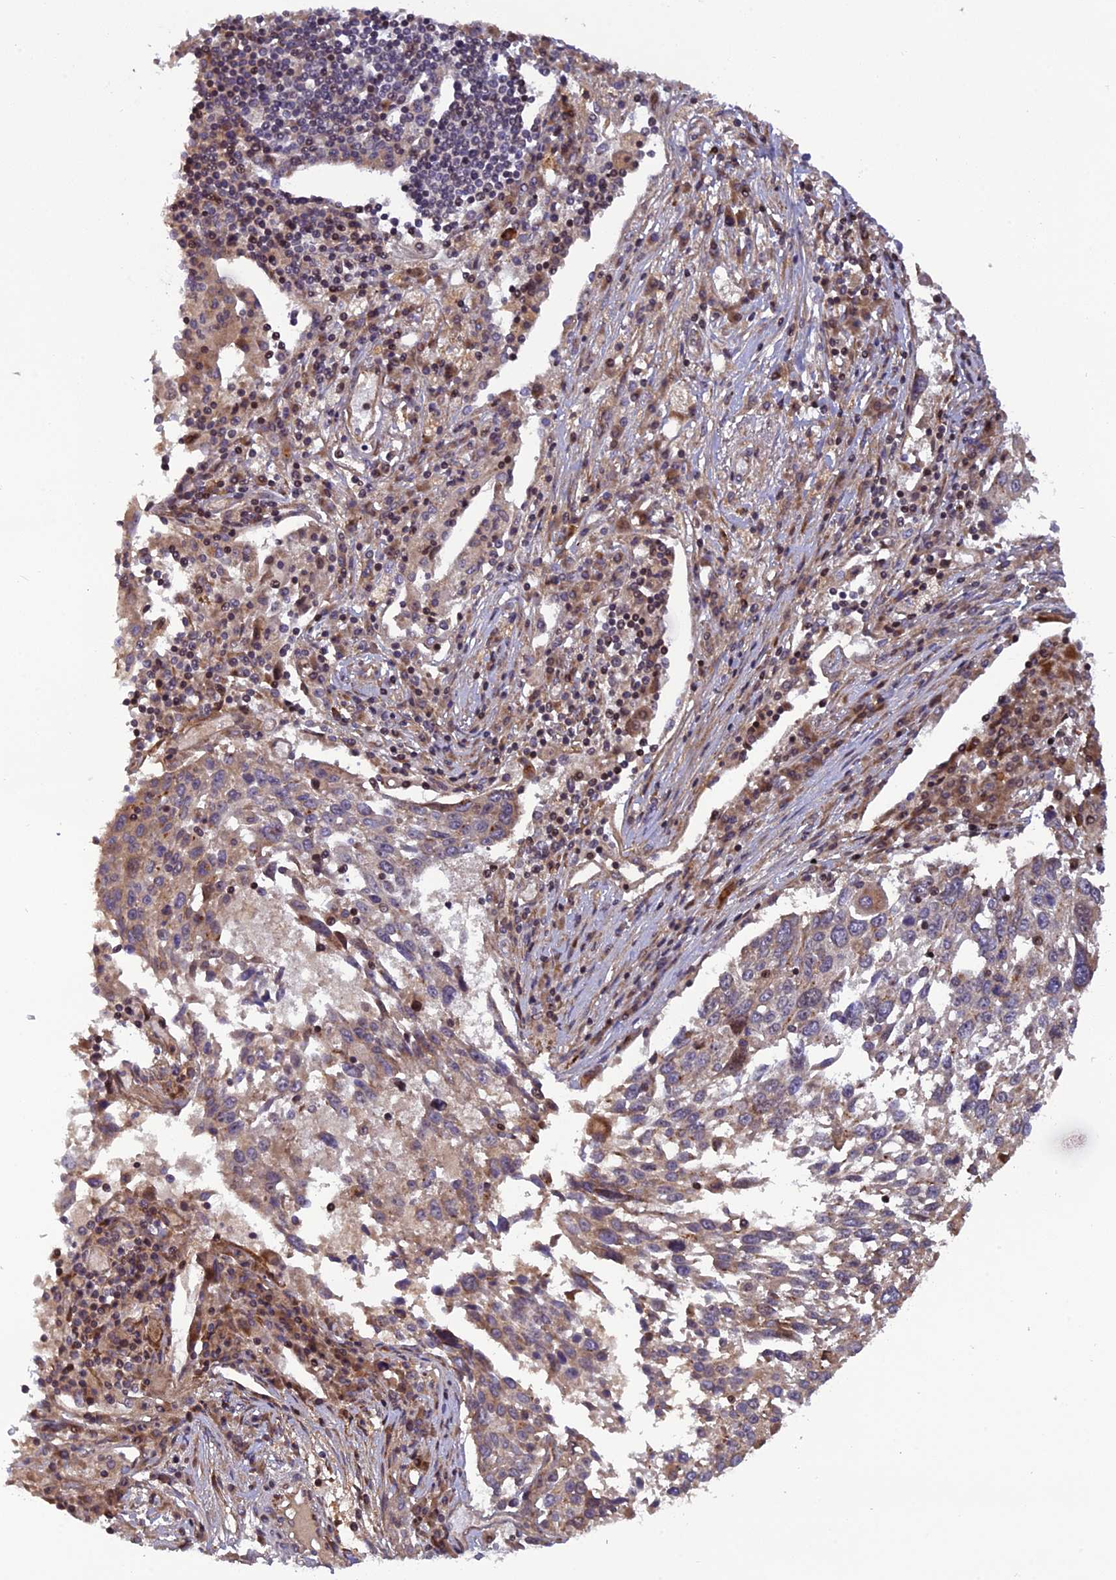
{"staining": {"intensity": "weak", "quantity": "<25%", "location": "cytoplasmic/membranous"}, "tissue": "lung cancer", "cell_type": "Tumor cells", "image_type": "cancer", "snomed": [{"axis": "morphology", "description": "Squamous cell carcinoma, NOS"}, {"axis": "topography", "description": "Lung"}], "caption": "This is an IHC image of lung cancer (squamous cell carcinoma). There is no expression in tumor cells.", "gene": "SMIM7", "patient": {"sex": "male", "age": 65}}